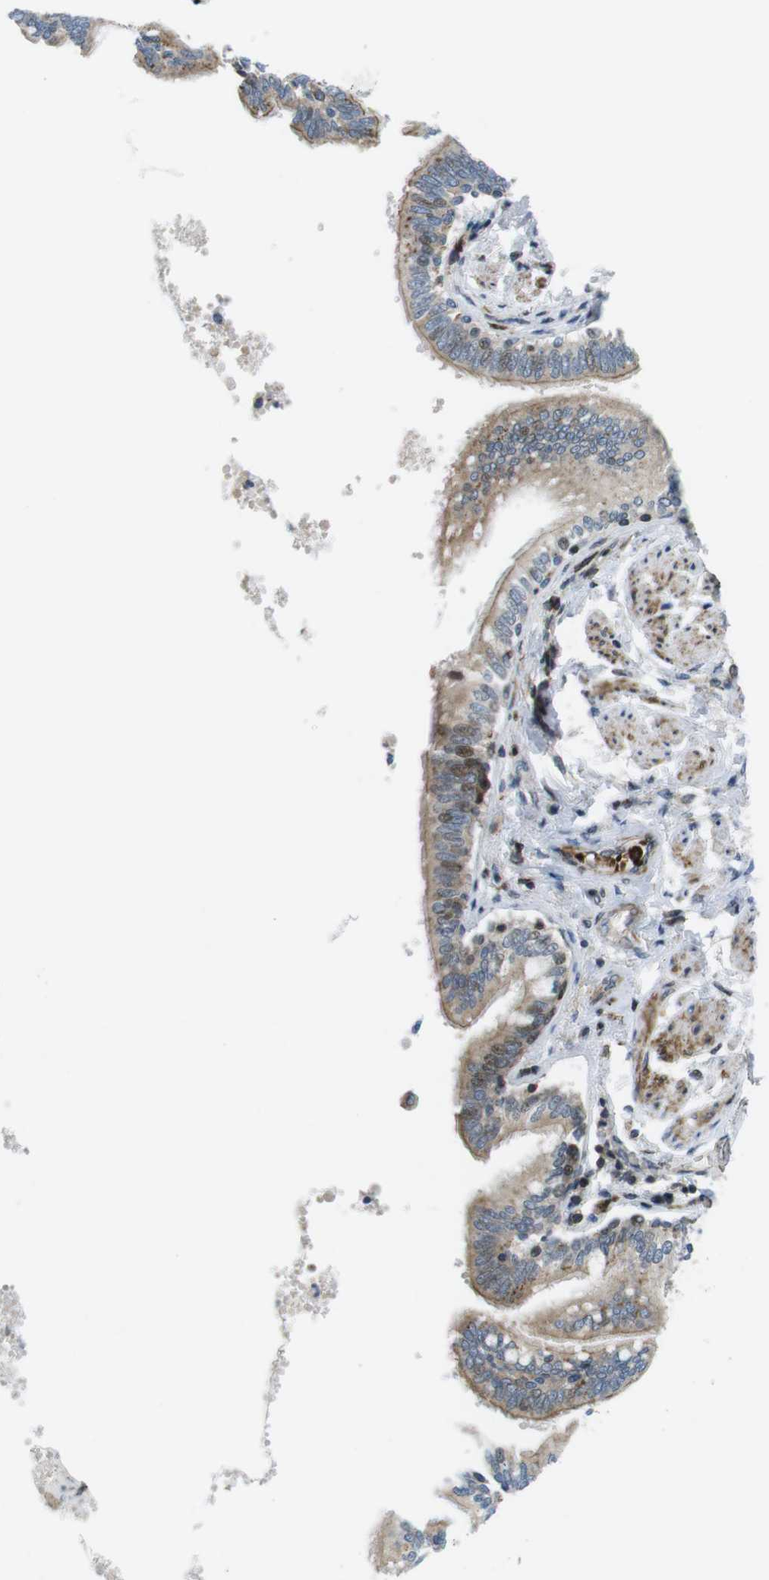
{"staining": {"intensity": "moderate", "quantity": ">75%", "location": "cytoplasmic/membranous,nuclear"}, "tissue": "bronchus", "cell_type": "Respiratory epithelial cells", "image_type": "normal", "snomed": [{"axis": "morphology", "description": "Normal tissue, NOS"}, {"axis": "topography", "description": "Bronchus"}, {"axis": "topography", "description": "Lung"}], "caption": "DAB immunohistochemical staining of benign bronchus exhibits moderate cytoplasmic/membranous,nuclear protein positivity in about >75% of respiratory epithelial cells.", "gene": "CUL7", "patient": {"sex": "male", "age": 64}}